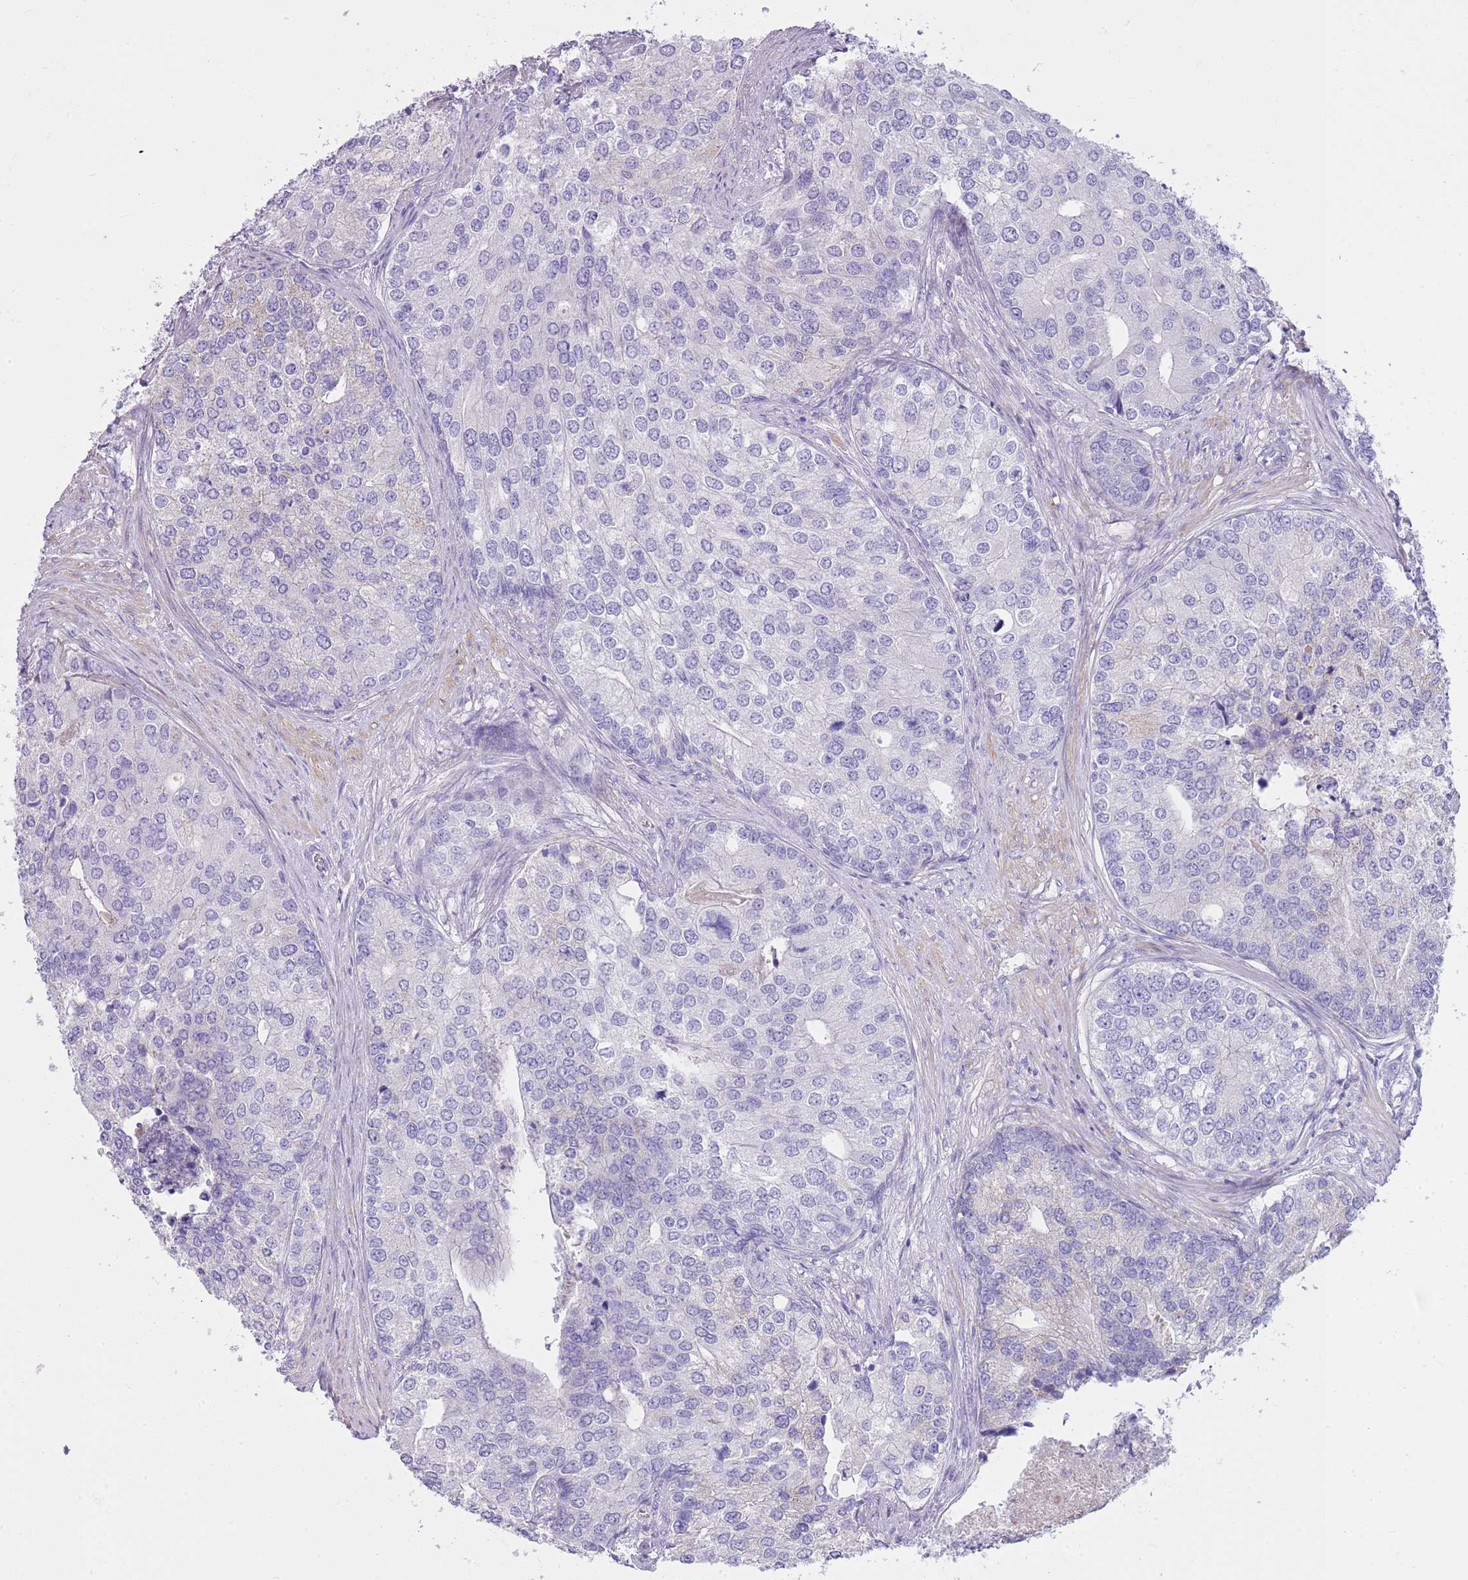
{"staining": {"intensity": "negative", "quantity": "none", "location": "none"}, "tissue": "prostate cancer", "cell_type": "Tumor cells", "image_type": "cancer", "snomed": [{"axis": "morphology", "description": "Adenocarcinoma, High grade"}, {"axis": "topography", "description": "Prostate"}], "caption": "Immunohistochemical staining of human adenocarcinoma (high-grade) (prostate) reveals no significant staining in tumor cells. (Brightfield microscopy of DAB (3,3'-diaminobenzidine) IHC at high magnification).", "gene": "CNPPD1", "patient": {"sex": "male", "age": 62}}